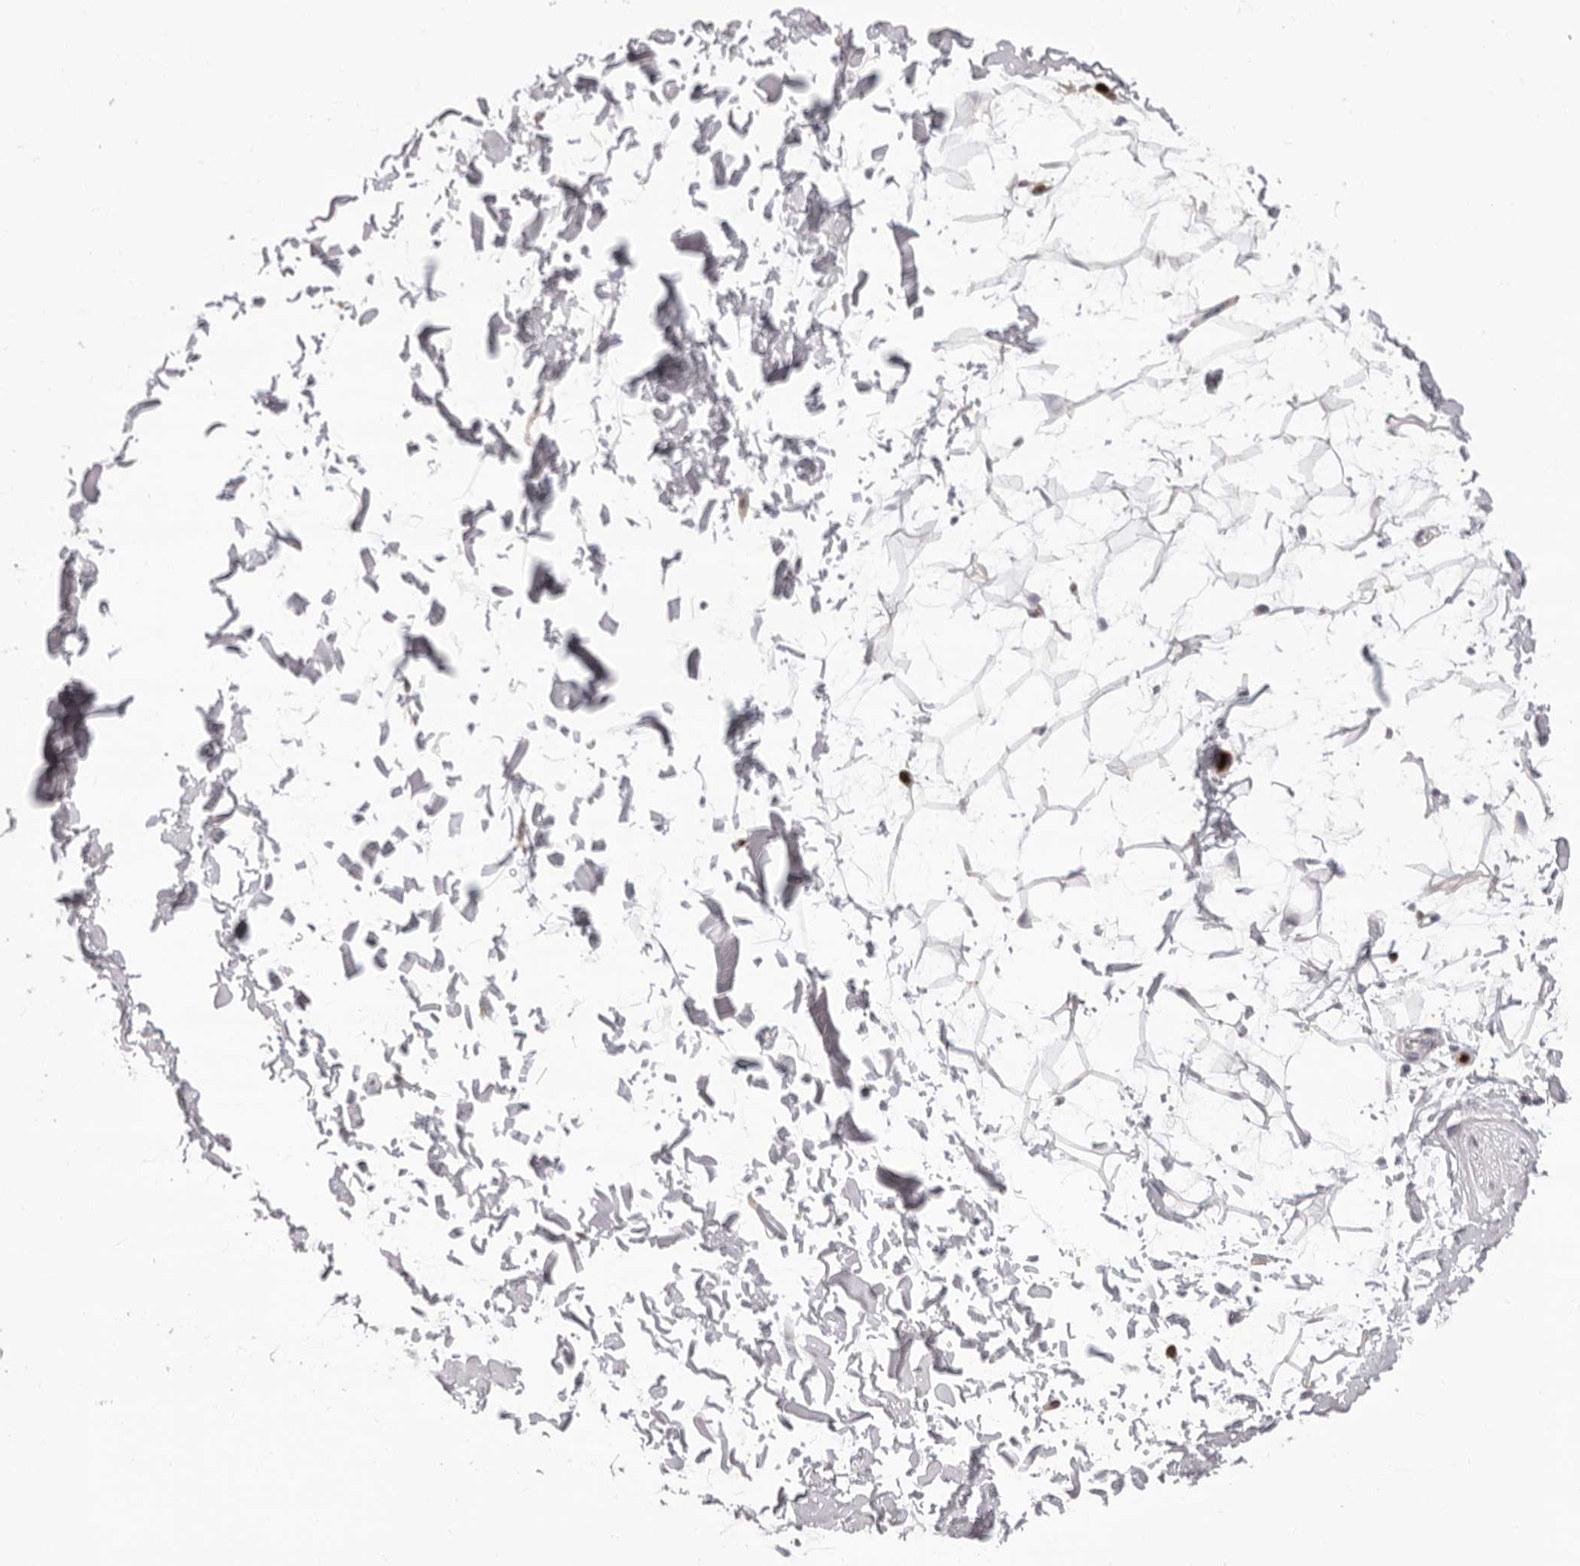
{"staining": {"intensity": "negative", "quantity": "none", "location": "nuclear"}, "tissue": "adipose tissue", "cell_type": "Adipocytes", "image_type": "normal", "snomed": [{"axis": "morphology", "description": "Normal tissue, NOS"}, {"axis": "topography", "description": "Soft tissue"}], "caption": "IHC histopathology image of unremarkable human adipose tissue stained for a protein (brown), which exhibits no positivity in adipocytes. (DAB IHC with hematoxylin counter stain).", "gene": "IL31", "patient": {"sex": "male", "age": 72}}